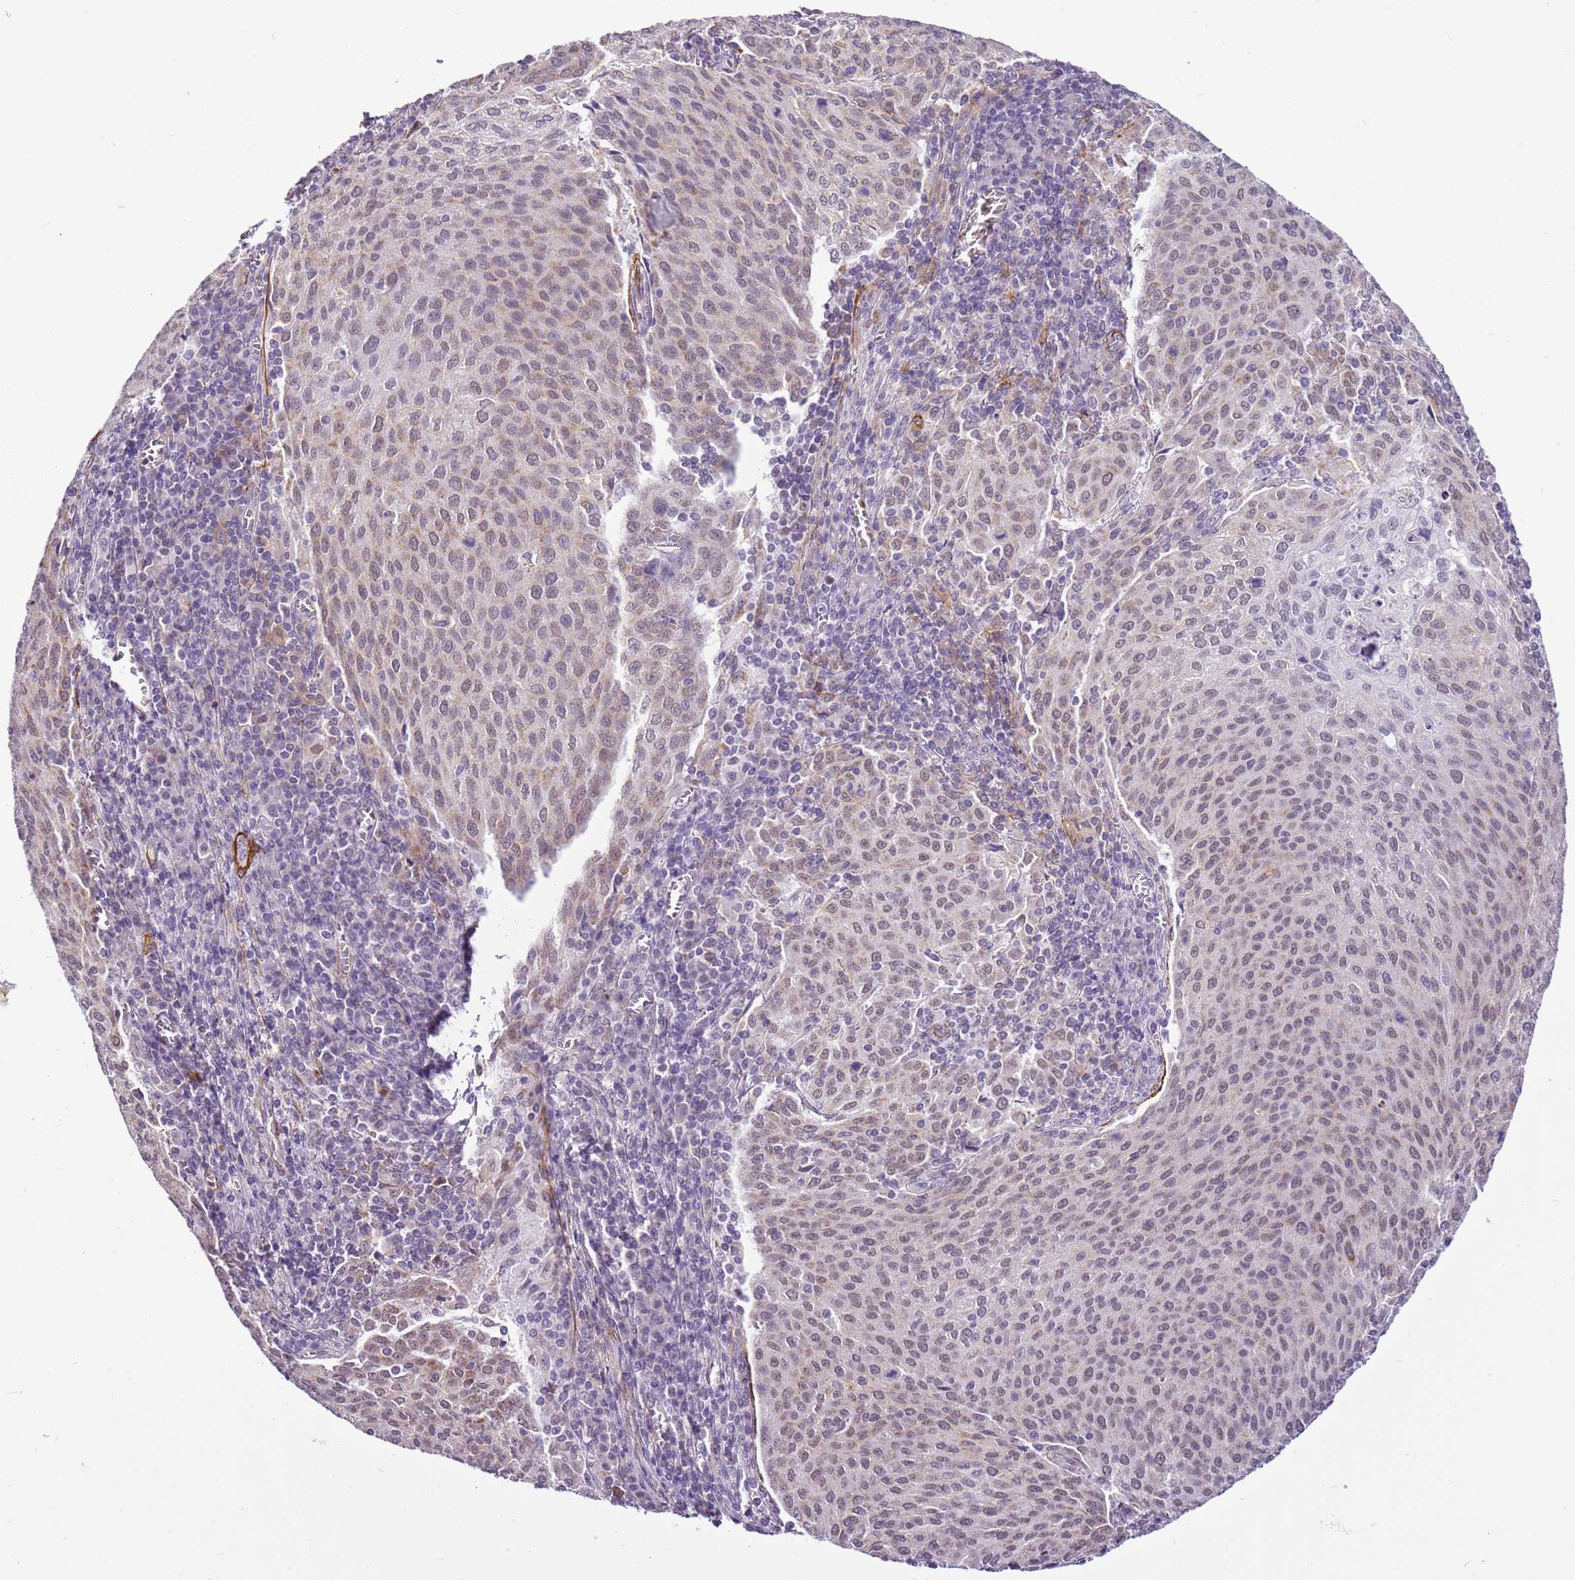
{"staining": {"intensity": "weak", "quantity": ">75%", "location": "nuclear"}, "tissue": "cervical cancer", "cell_type": "Tumor cells", "image_type": "cancer", "snomed": [{"axis": "morphology", "description": "Squamous cell carcinoma, NOS"}, {"axis": "topography", "description": "Cervix"}], "caption": "Tumor cells show low levels of weak nuclear expression in approximately >75% of cells in human cervical squamous cell carcinoma.", "gene": "SMIM4", "patient": {"sex": "female", "age": 46}}